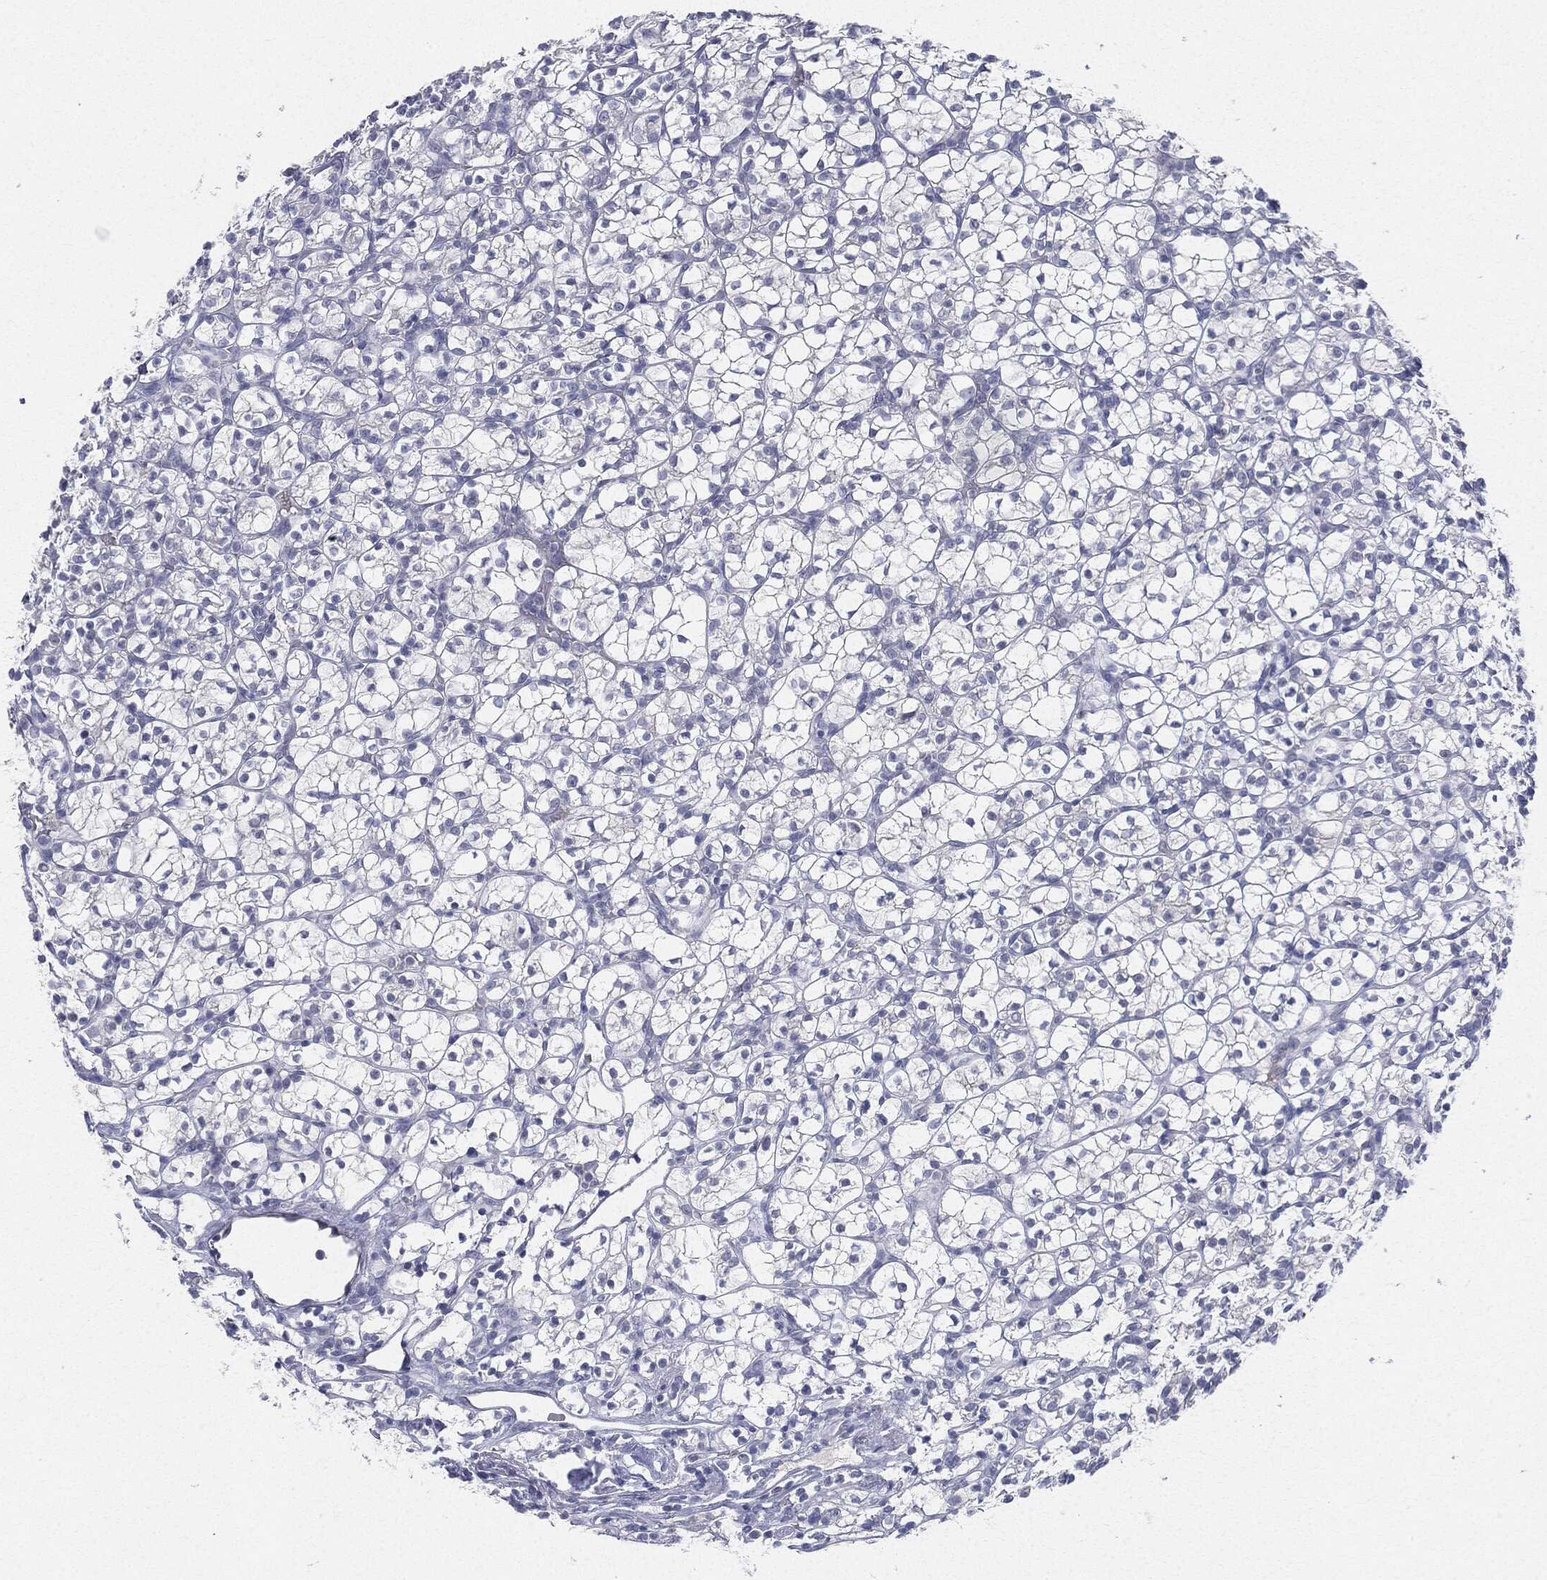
{"staining": {"intensity": "negative", "quantity": "none", "location": "none"}, "tissue": "renal cancer", "cell_type": "Tumor cells", "image_type": "cancer", "snomed": [{"axis": "morphology", "description": "Adenocarcinoma, NOS"}, {"axis": "topography", "description": "Kidney"}], "caption": "A photomicrograph of renal cancer stained for a protein demonstrates no brown staining in tumor cells.", "gene": "CGB1", "patient": {"sex": "female", "age": 89}}